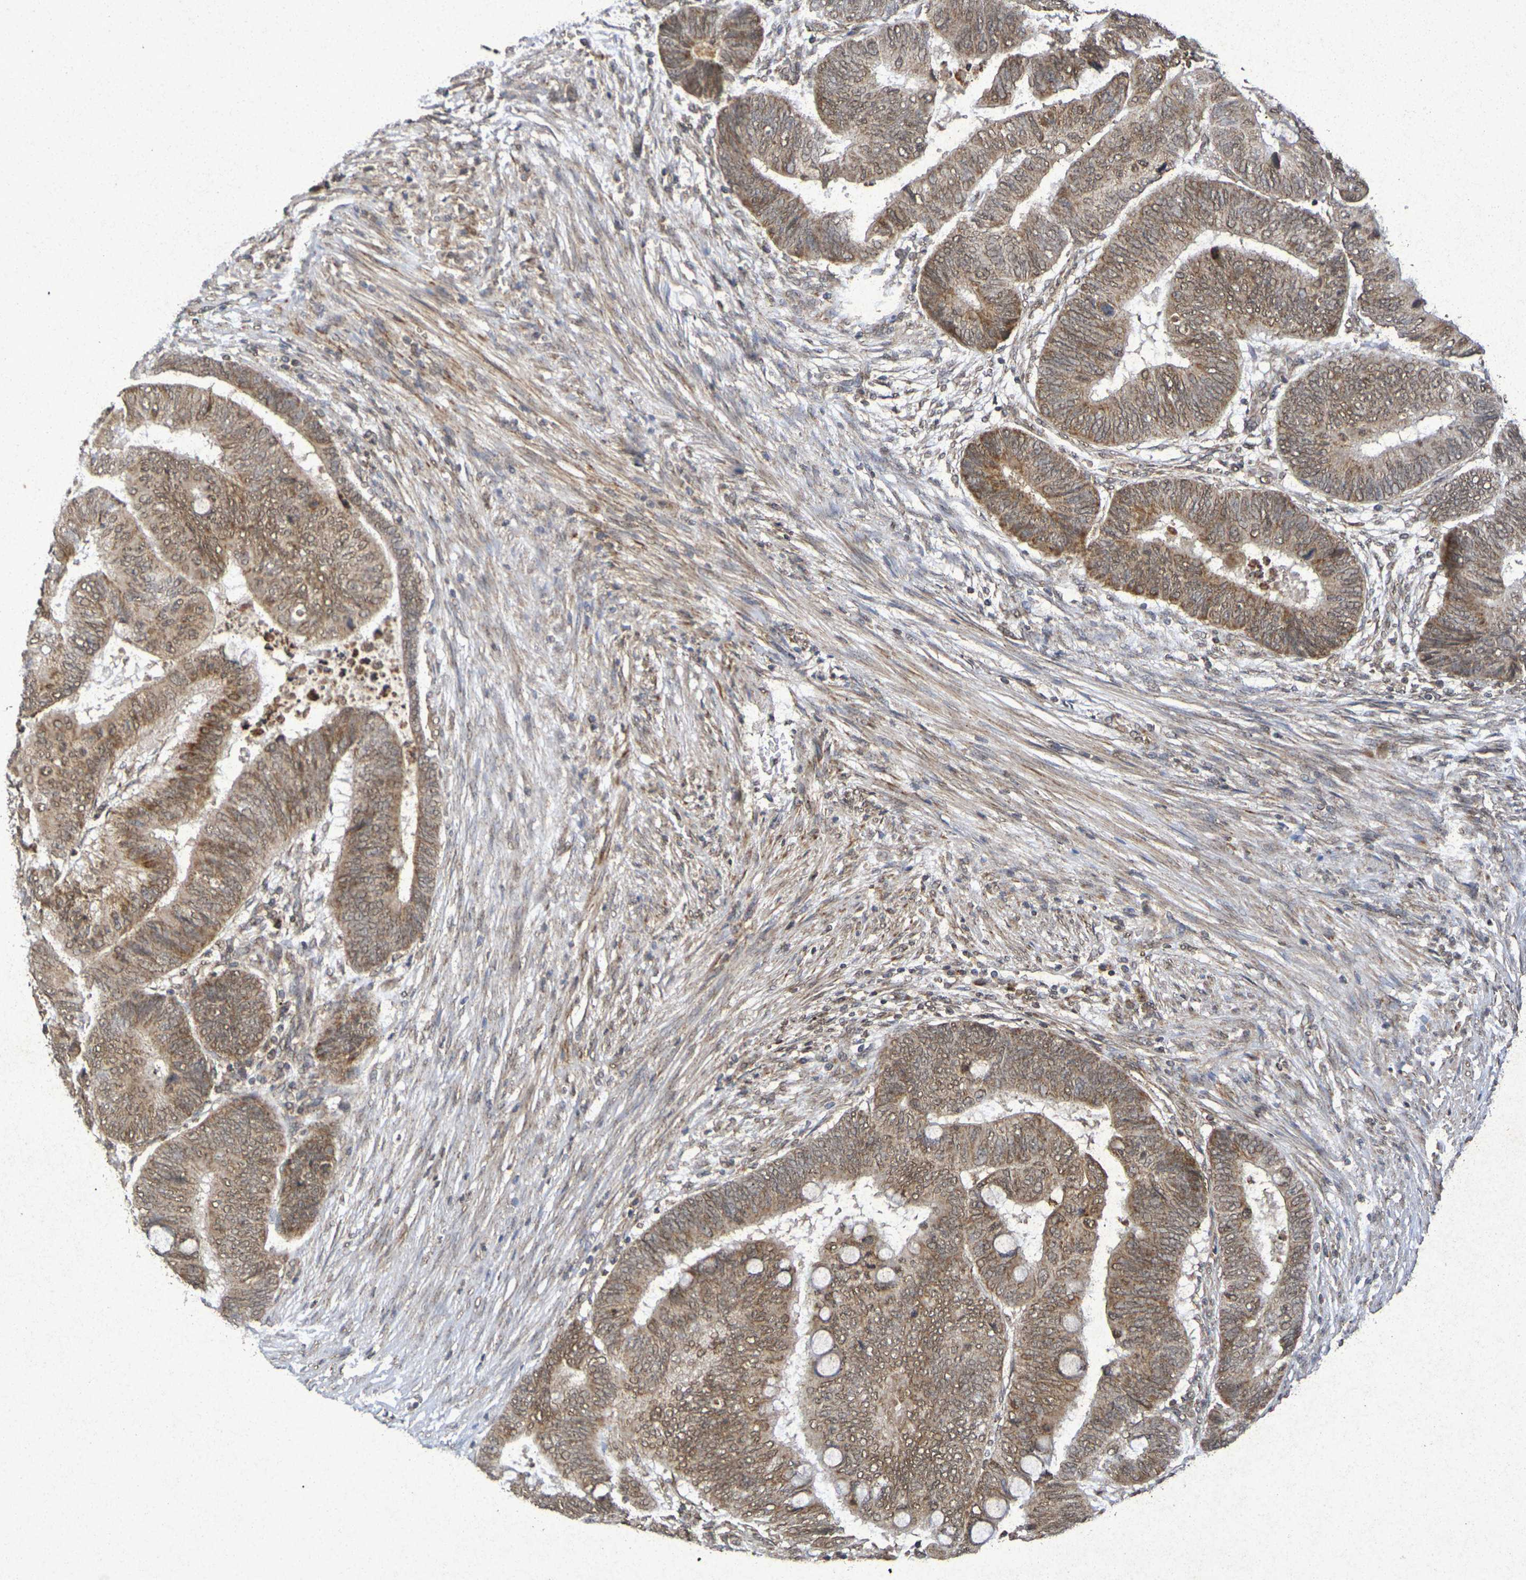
{"staining": {"intensity": "moderate", "quantity": ">75%", "location": "cytoplasmic/membranous,nuclear"}, "tissue": "colorectal cancer", "cell_type": "Tumor cells", "image_type": "cancer", "snomed": [{"axis": "morphology", "description": "Normal tissue, NOS"}, {"axis": "morphology", "description": "Adenocarcinoma, NOS"}, {"axis": "topography", "description": "Rectum"}, {"axis": "topography", "description": "Peripheral nerve tissue"}], "caption": "The histopathology image demonstrates staining of adenocarcinoma (colorectal), revealing moderate cytoplasmic/membranous and nuclear protein expression (brown color) within tumor cells.", "gene": "GUCY1A2", "patient": {"sex": "male", "age": 92}}